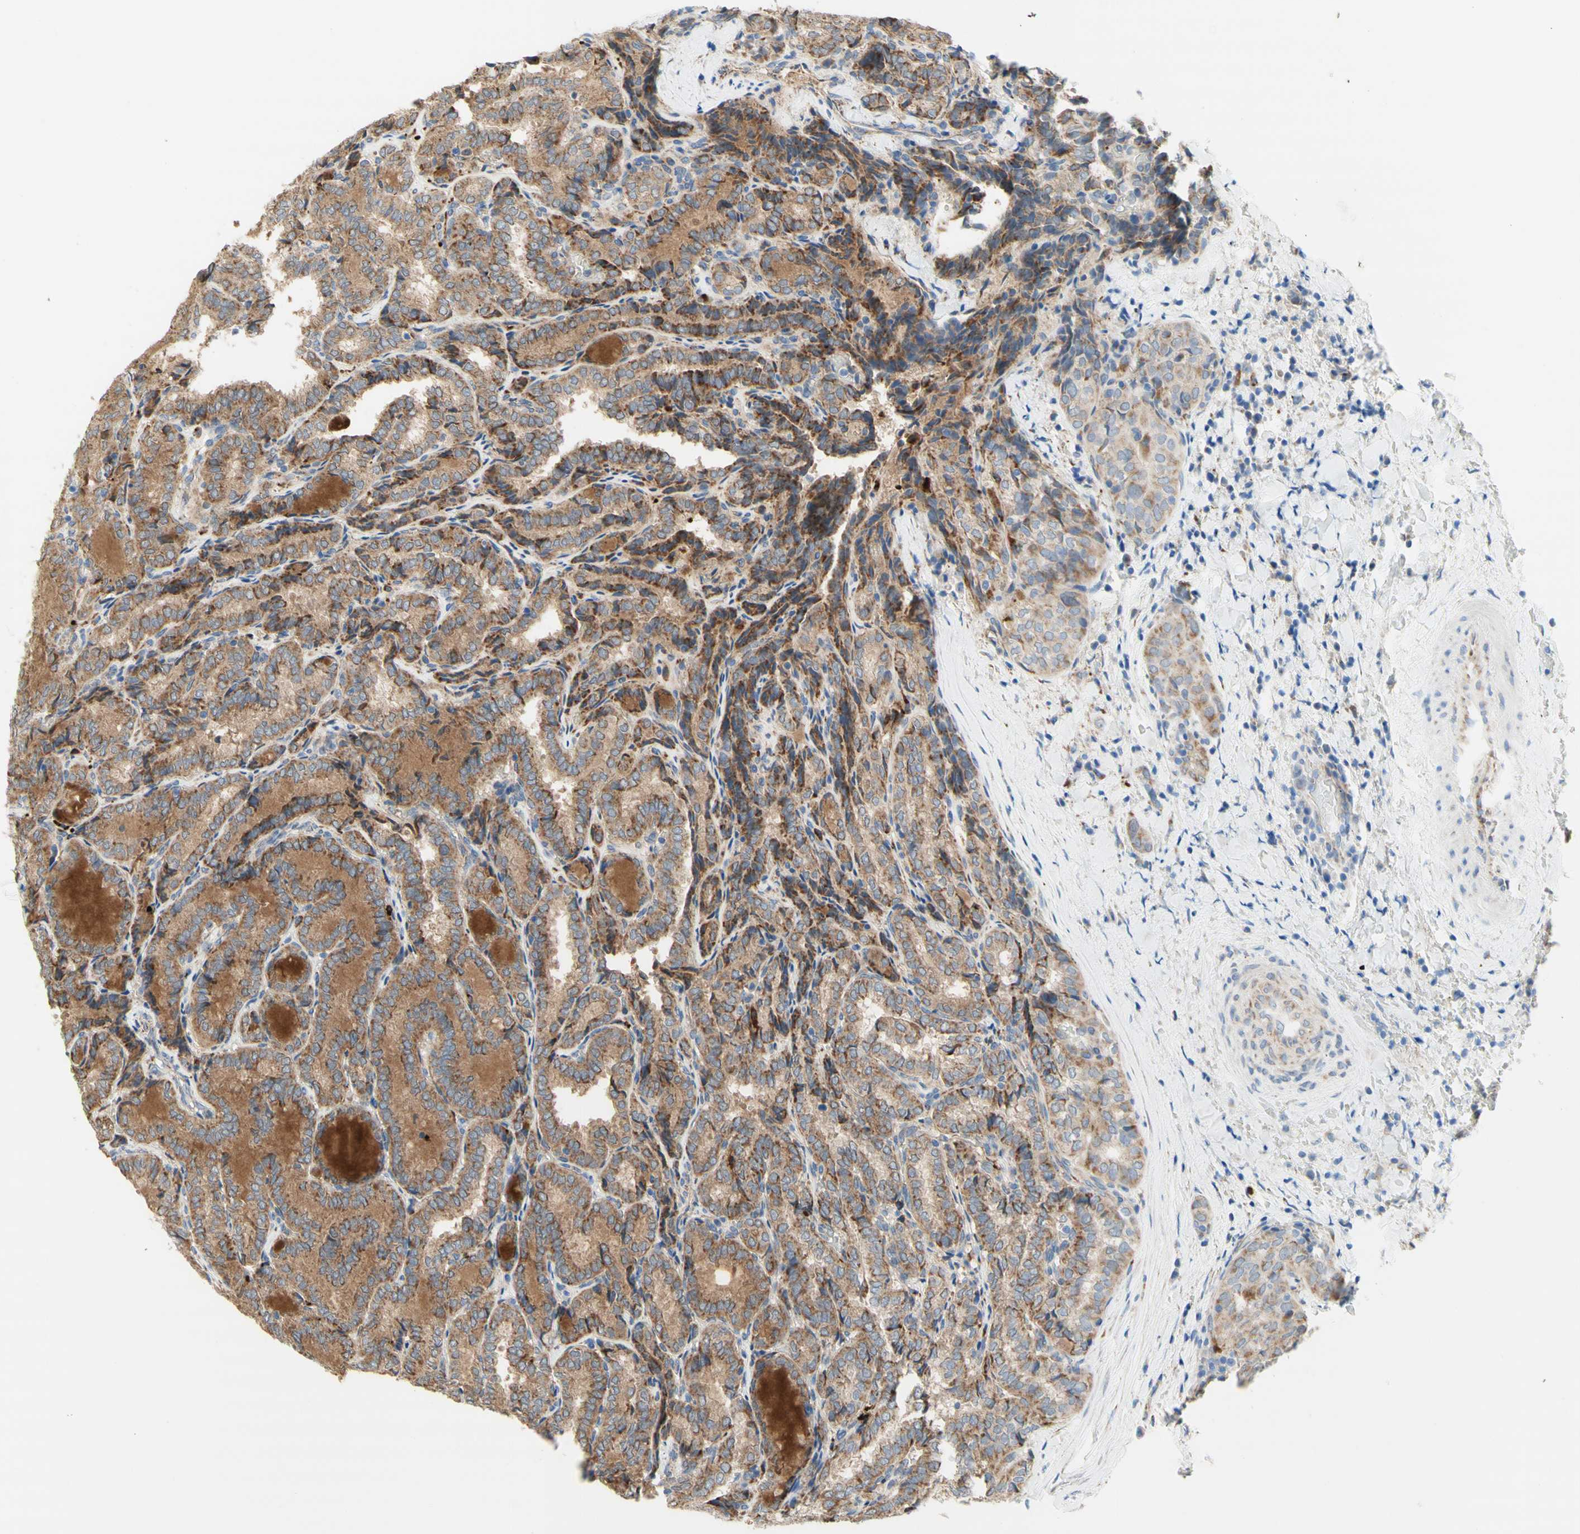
{"staining": {"intensity": "moderate", "quantity": ">75%", "location": "cytoplasmic/membranous"}, "tissue": "thyroid cancer", "cell_type": "Tumor cells", "image_type": "cancer", "snomed": [{"axis": "morphology", "description": "Normal tissue, NOS"}, {"axis": "morphology", "description": "Papillary adenocarcinoma, NOS"}, {"axis": "topography", "description": "Thyroid gland"}], "caption": "High-power microscopy captured an immunohistochemistry (IHC) image of thyroid cancer, revealing moderate cytoplasmic/membranous staining in about >75% of tumor cells.", "gene": "URB2", "patient": {"sex": "female", "age": 30}}